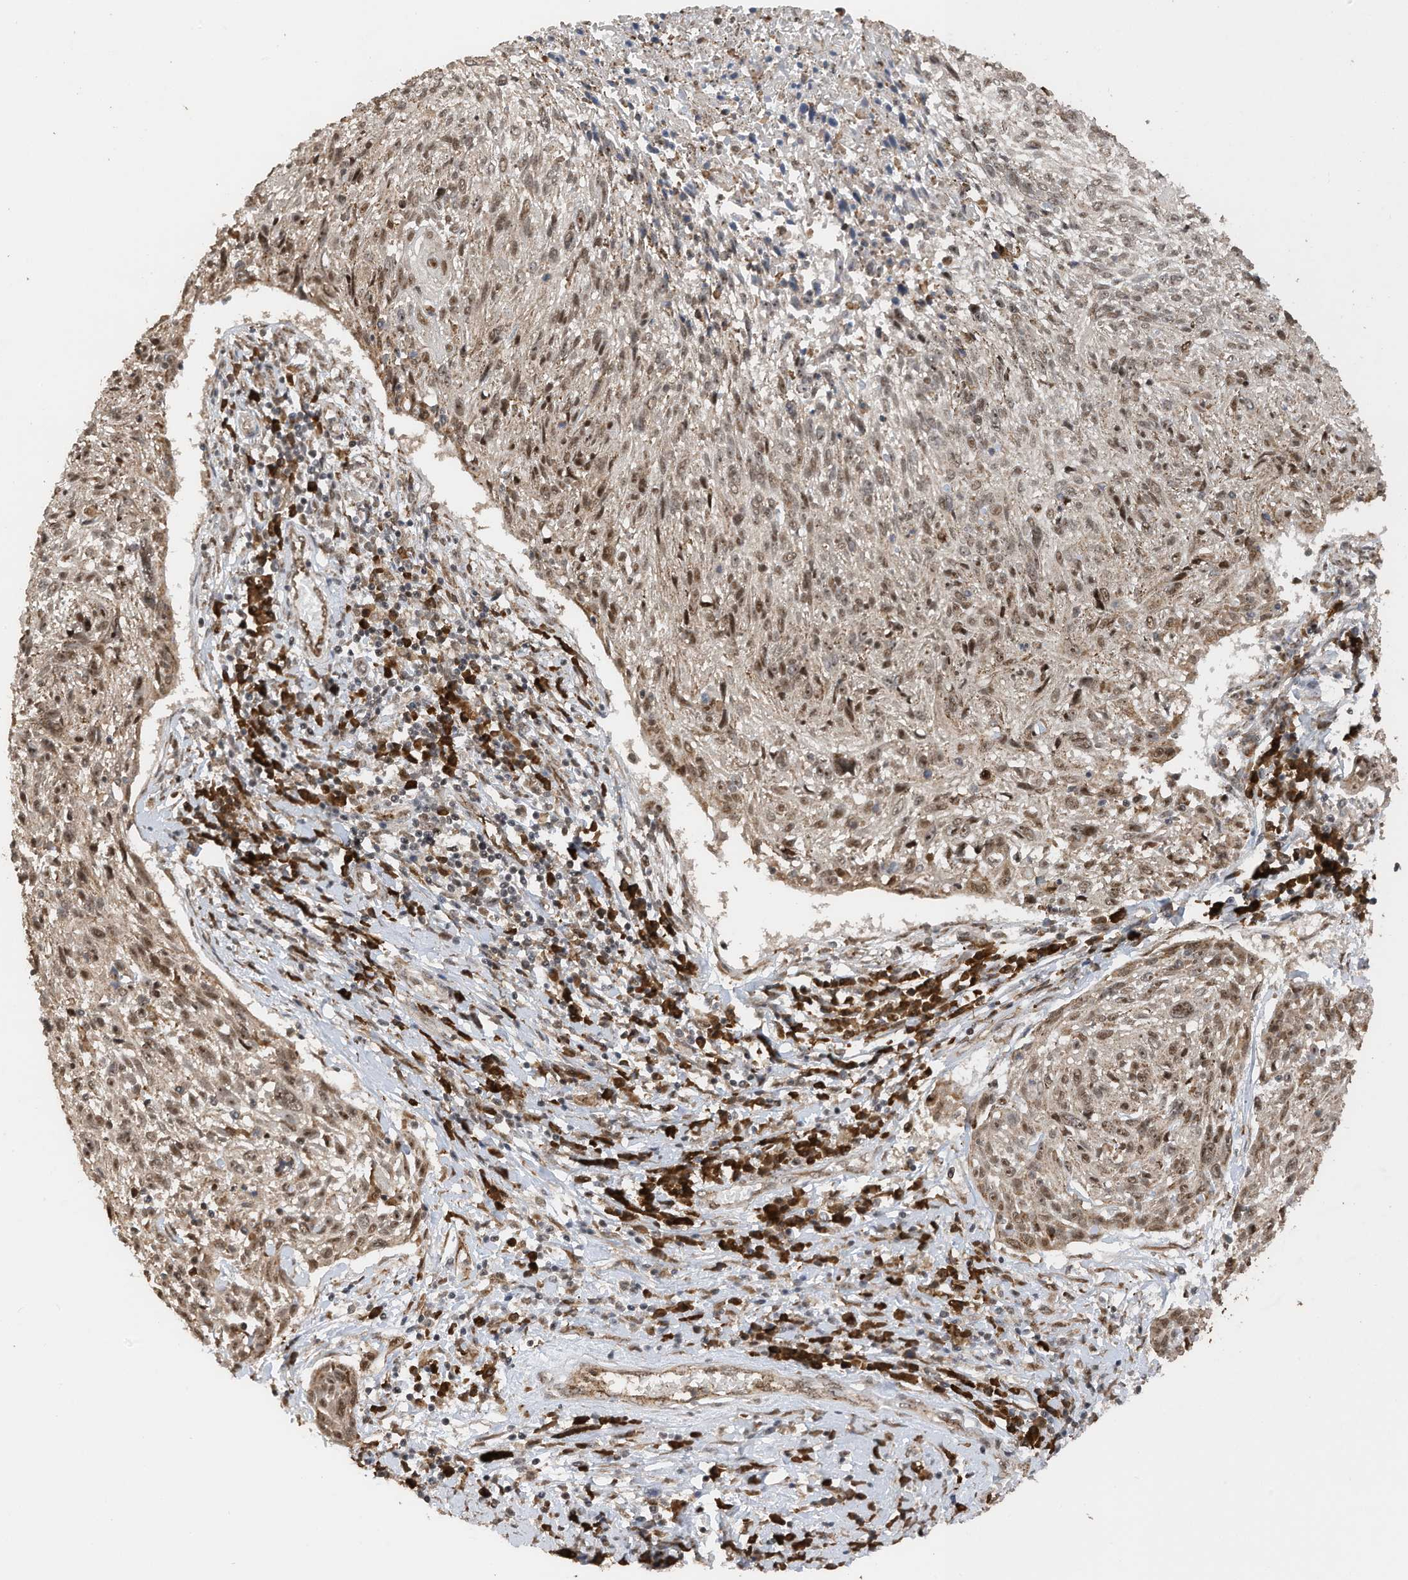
{"staining": {"intensity": "moderate", "quantity": ">75%", "location": "cytoplasmic/membranous,nuclear"}, "tissue": "cervical cancer", "cell_type": "Tumor cells", "image_type": "cancer", "snomed": [{"axis": "morphology", "description": "Squamous cell carcinoma, NOS"}, {"axis": "topography", "description": "Cervix"}], "caption": "Cervical cancer (squamous cell carcinoma) tissue displays moderate cytoplasmic/membranous and nuclear positivity in about >75% of tumor cells, visualized by immunohistochemistry. (DAB (3,3'-diaminobenzidine) IHC, brown staining for protein, blue staining for nuclei).", "gene": "ERLEC1", "patient": {"sex": "female", "age": 51}}